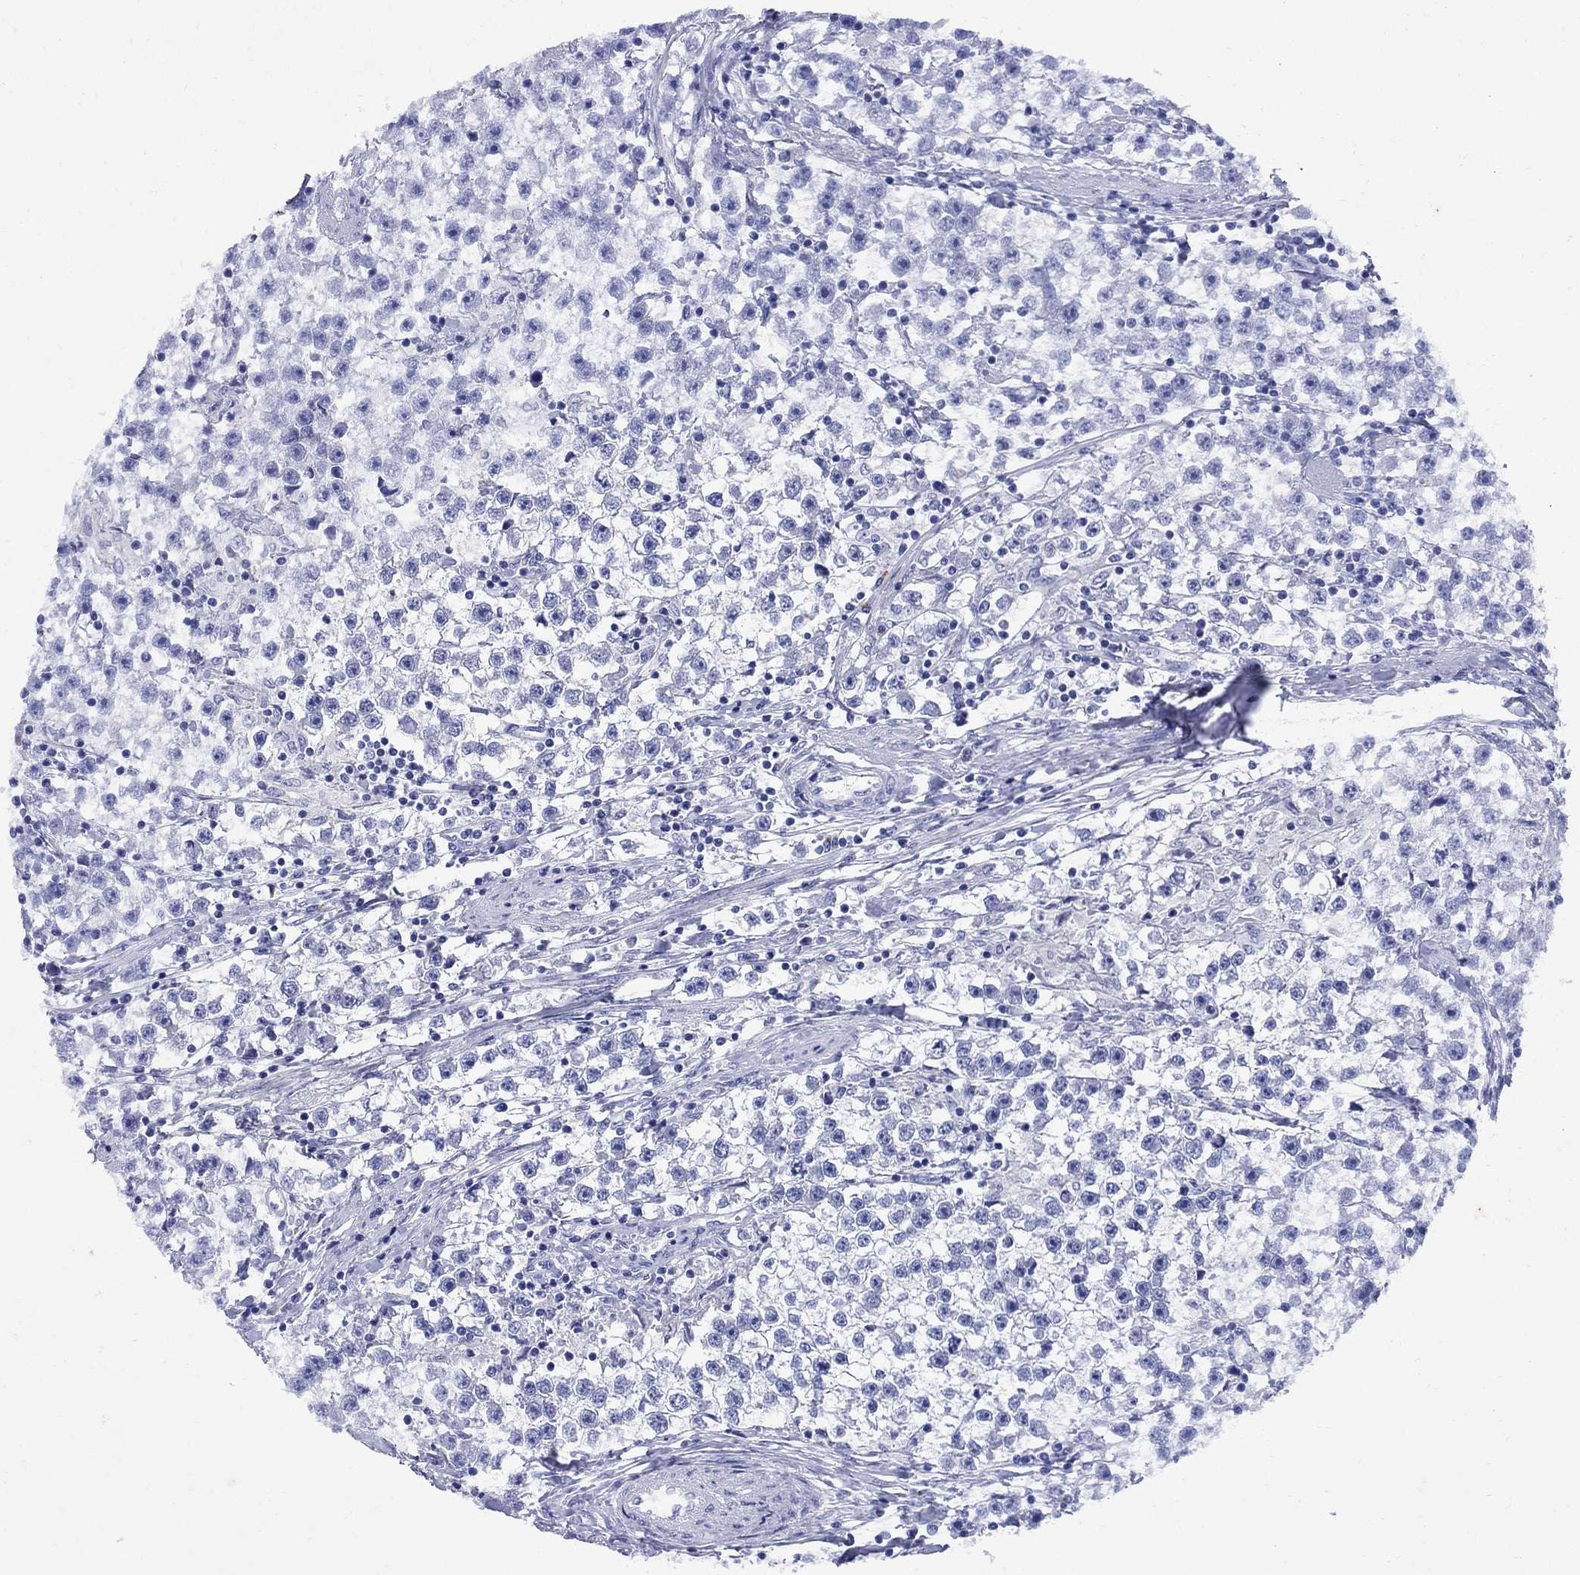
{"staining": {"intensity": "negative", "quantity": "none", "location": "none"}, "tissue": "testis cancer", "cell_type": "Tumor cells", "image_type": "cancer", "snomed": [{"axis": "morphology", "description": "Seminoma, NOS"}, {"axis": "topography", "description": "Testis"}], "caption": "The micrograph reveals no staining of tumor cells in seminoma (testis). (DAB (3,3'-diaminobenzidine) immunohistochemistry, high magnification).", "gene": "CD1A", "patient": {"sex": "male", "age": 59}}